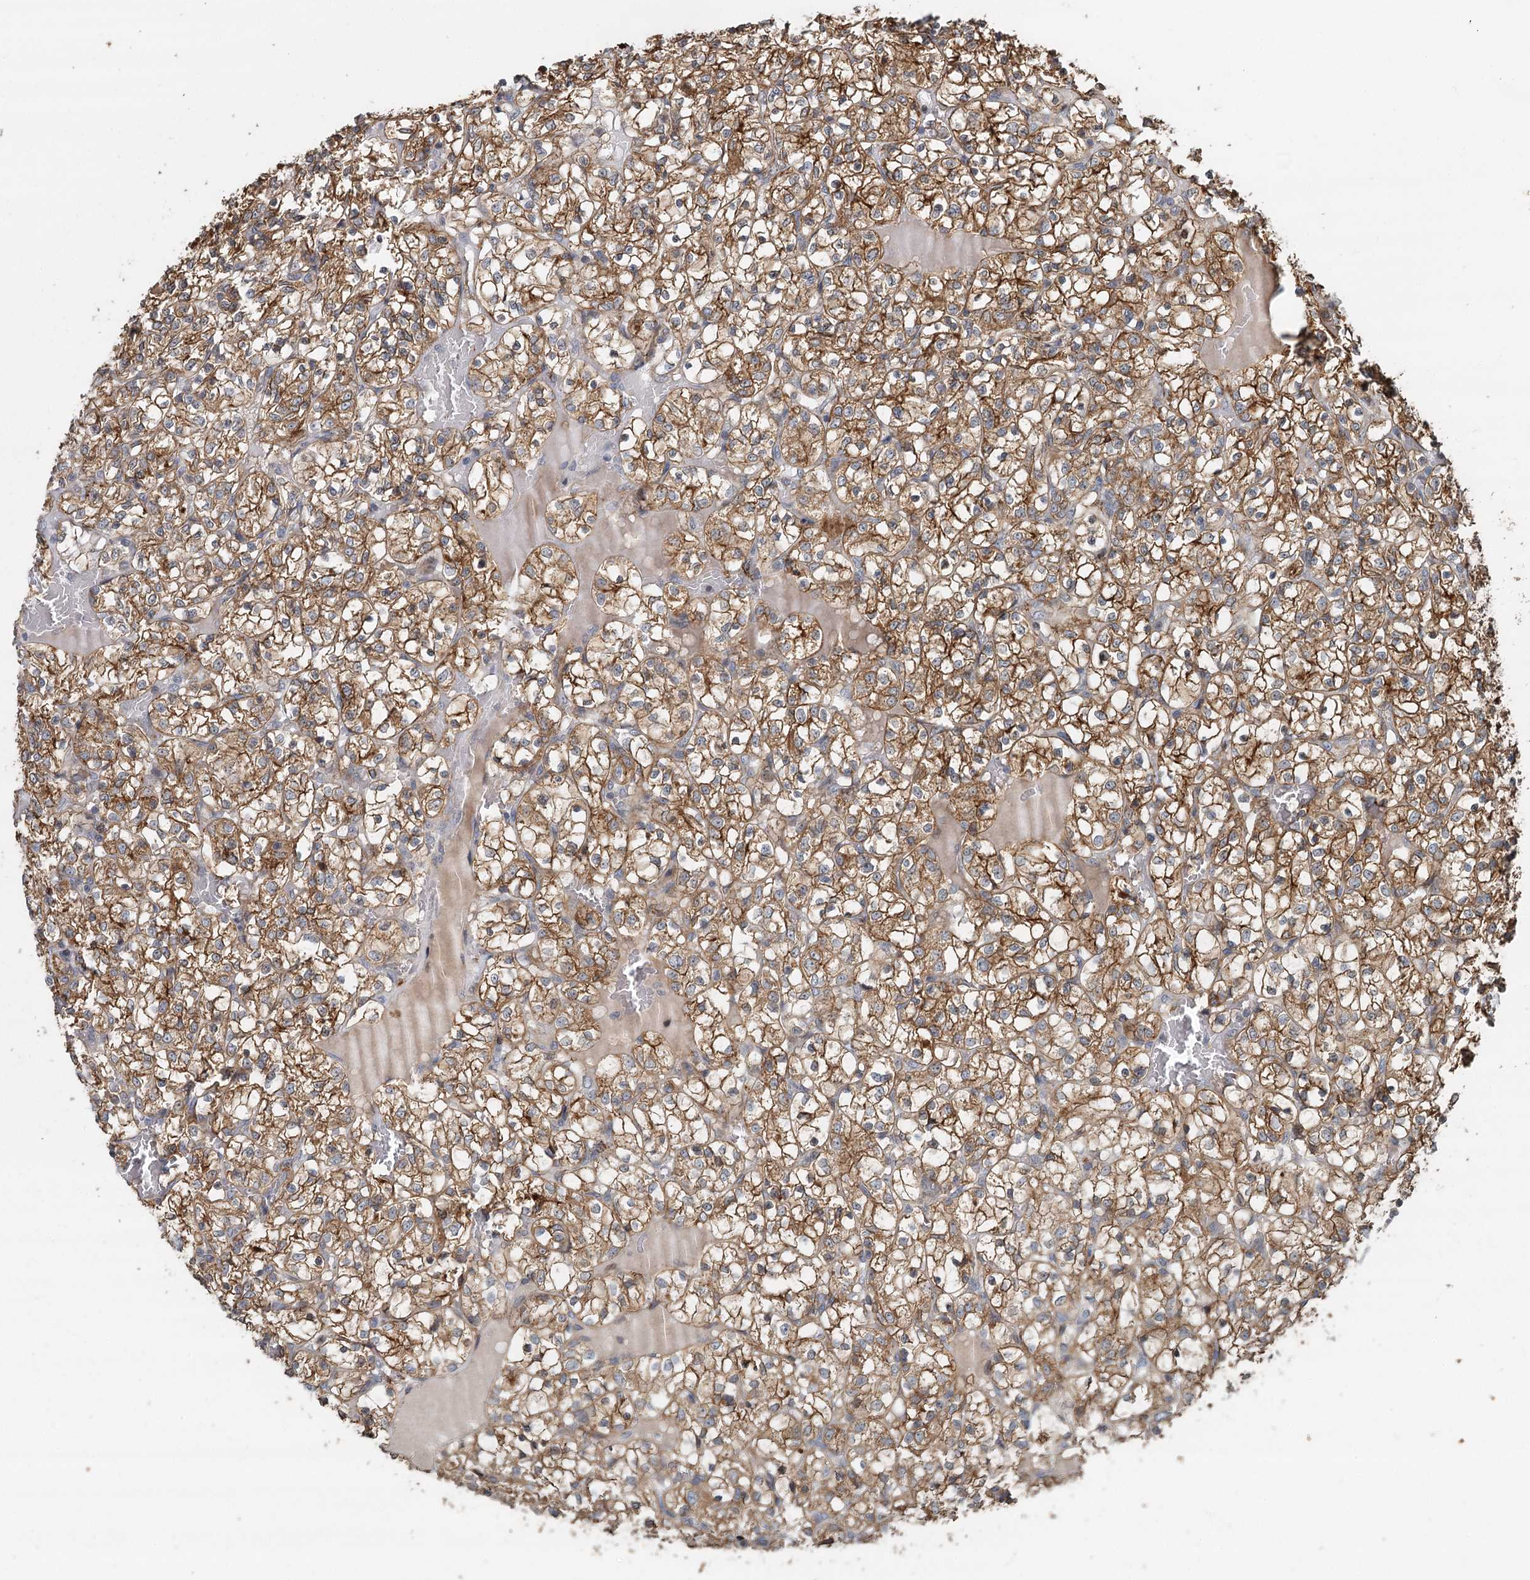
{"staining": {"intensity": "moderate", "quantity": ">75%", "location": "cytoplasmic/membranous"}, "tissue": "renal cancer", "cell_type": "Tumor cells", "image_type": "cancer", "snomed": [{"axis": "morphology", "description": "Adenocarcinoma, NOS"}, {"axis": "topography", "description": "Kidney"}], "caption": "IHC of human adenocarcinoma (renal) shows medium levels of moderate cytoplasmic/membranous expression in about >75% of tumor cells. Using DAB (3,3'-diaminobenzidine) (brown) and hematoxylin (blue) stains, captured at high magnification using brightfield microscopy.", "gene": "RNF111", "patient": {"sex": "female", "age": 69}}